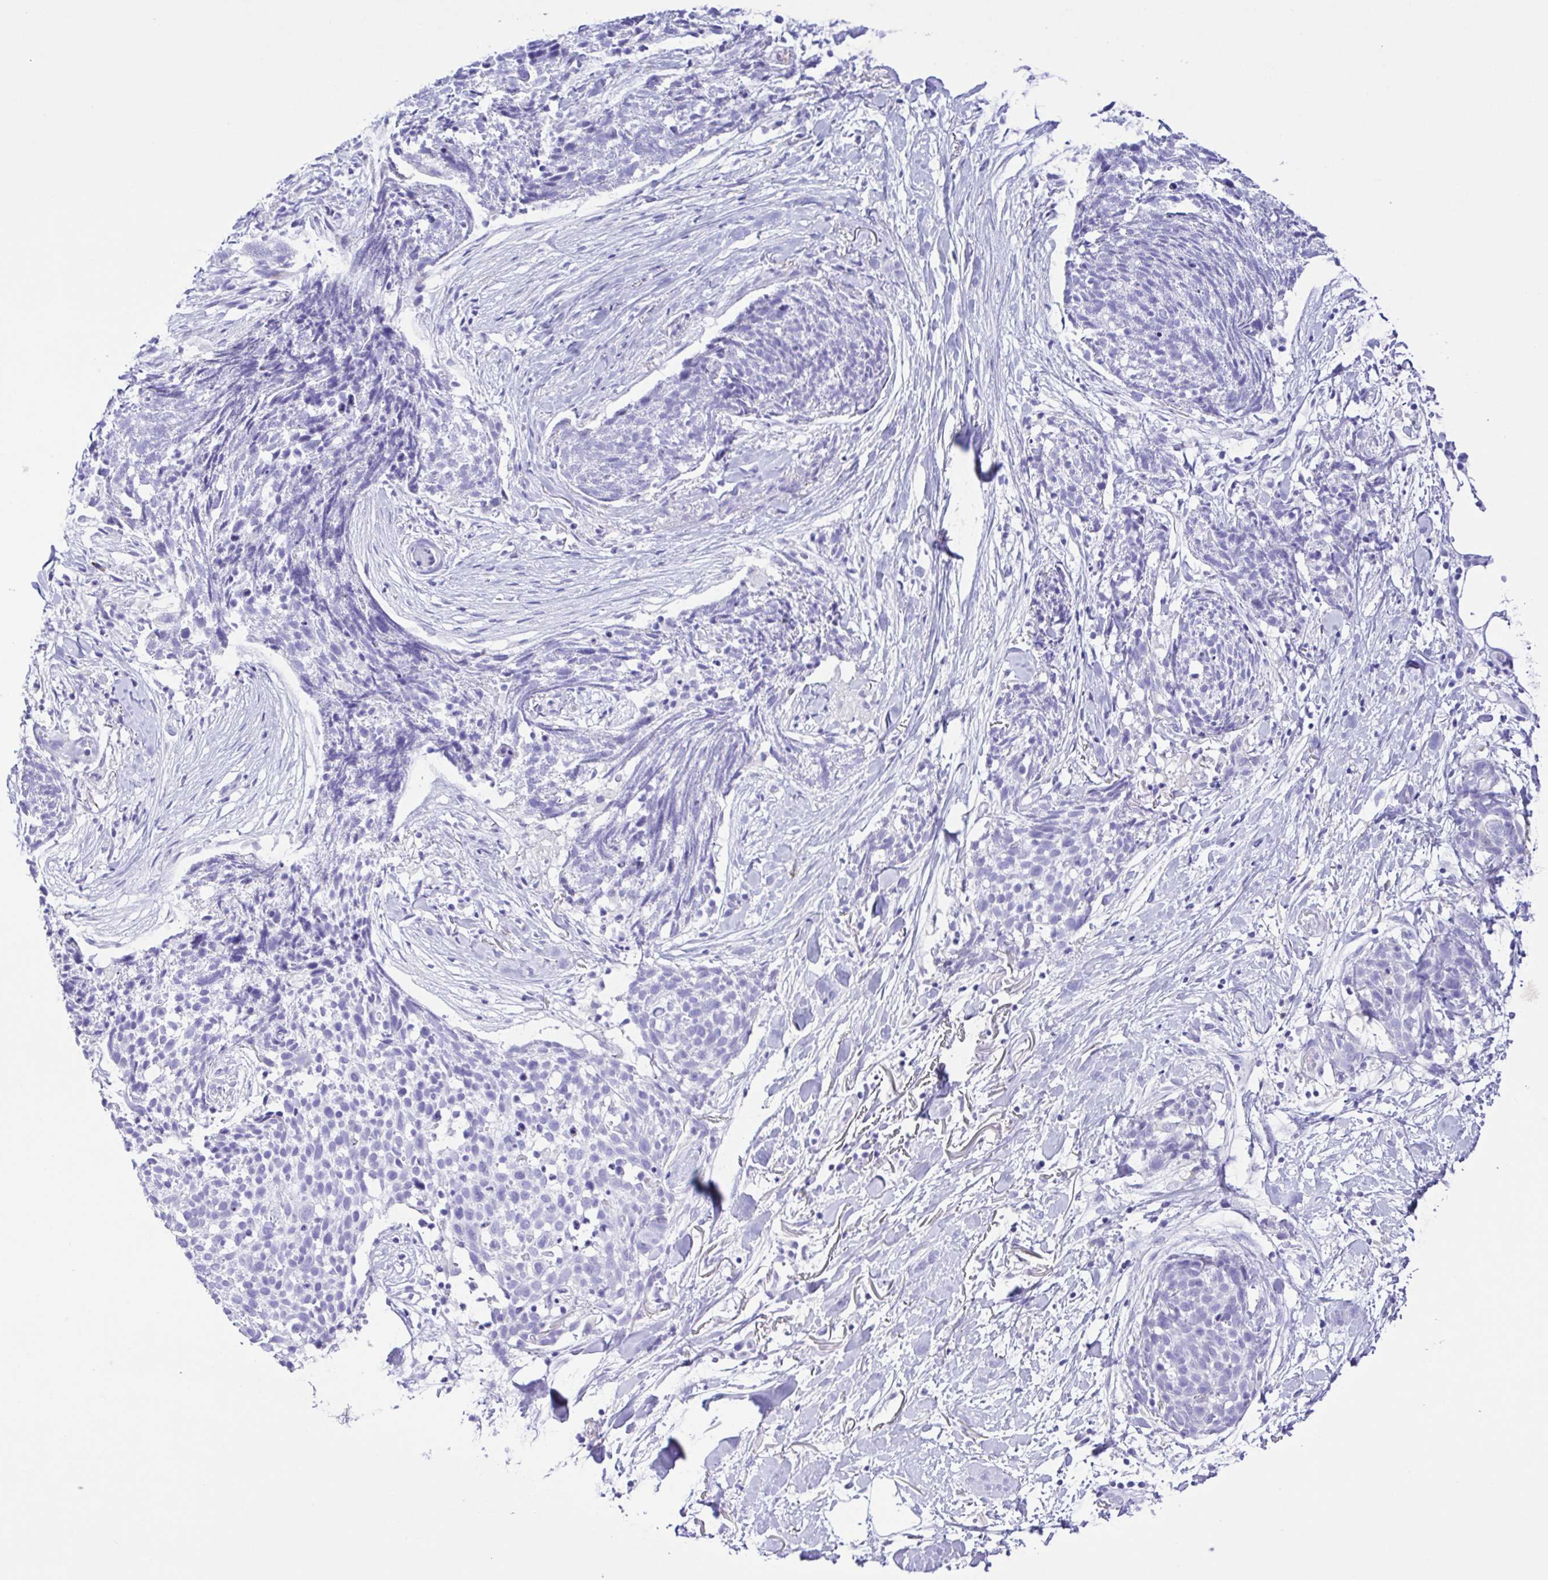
{"staining": {"intensity": "negative", "quantity": "none", "location": "none"}, "tissue": "skin cancer", "cell_type": "Tumor cells", "image_type": "cancer", "snomed": [{"axis": "morphology", "description": "Squamous cell carcinoma, NOS"}, {"axis": "topography", "description": "Skin"}, {"axis": "topography", "description": "Vulva"}], "caption": "Immunohistochemistry (IHC) histopathology image of neoplastic tissue: skin cancer (squamous cell carcinoma) stained with DAB demonstrates no significant protein expression in tumor cells.", "gene": "GPR17", "patient": {"sex": "female", "age": 75}}